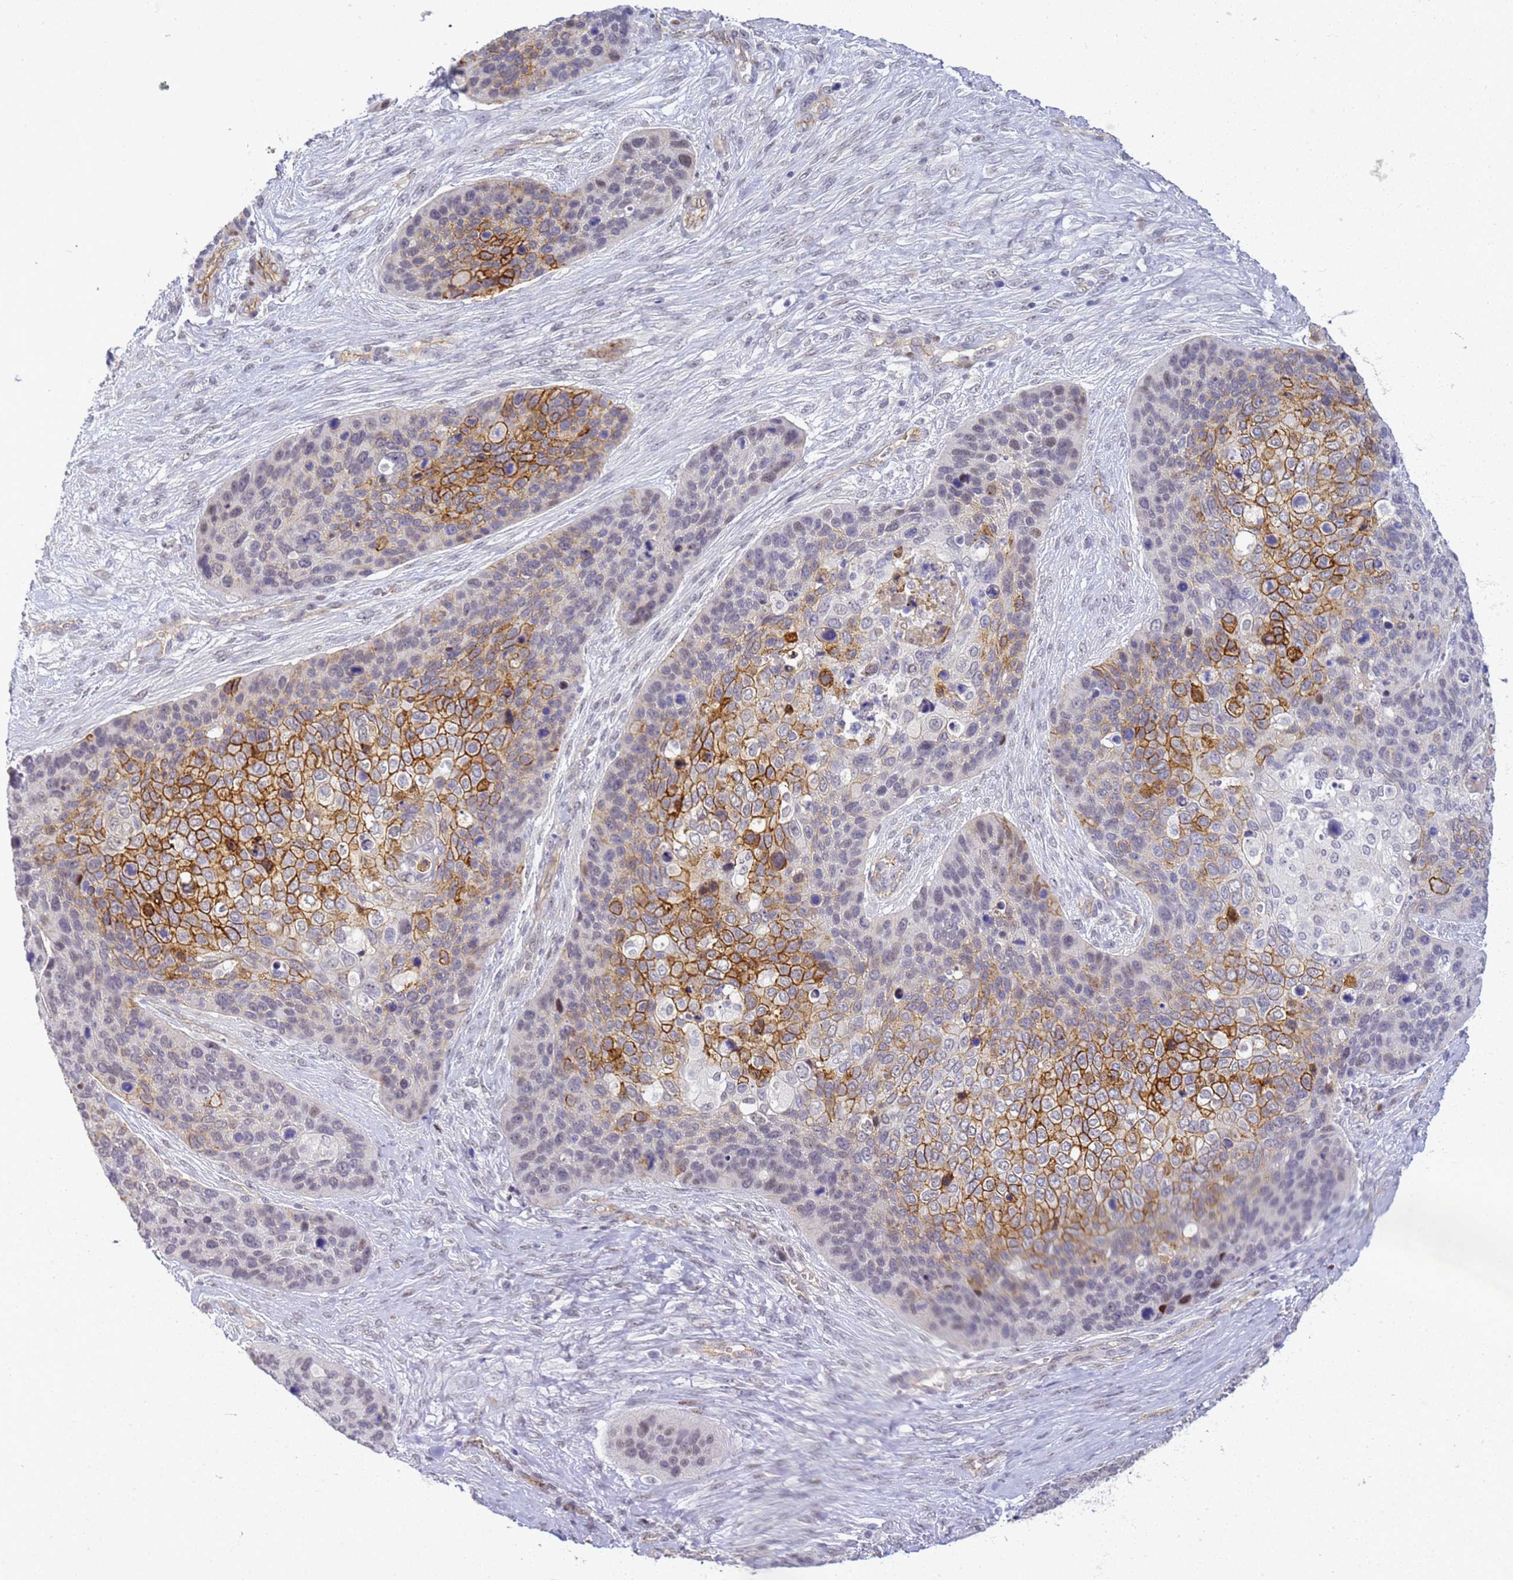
{"staining": {"intensity": "strong", "quantity": "25%-75%", "location": "cytoplasmic/membranous"}, "tissue": "skin cancer", "cell_type": "Tumor cells", "image_type": "cancer", "snomed": [{"axis": "morphology", "description": "Basal cell carcinoma"}, {"axis": "topography", "description": "Skin"}], "caption": "The photomicrograph shows a brown stain indicating the presence of a protein in the cytoplasmic/membranous of tumor cells in skin cancer. The staining was performed using DAB (3,3'-diaminobenzidine), with brown indicating positive protein expression. Nuclei are stained blue with hematoxylin.", "gene": "GON4L", "patient": {"sex": "female", "age": 74}}